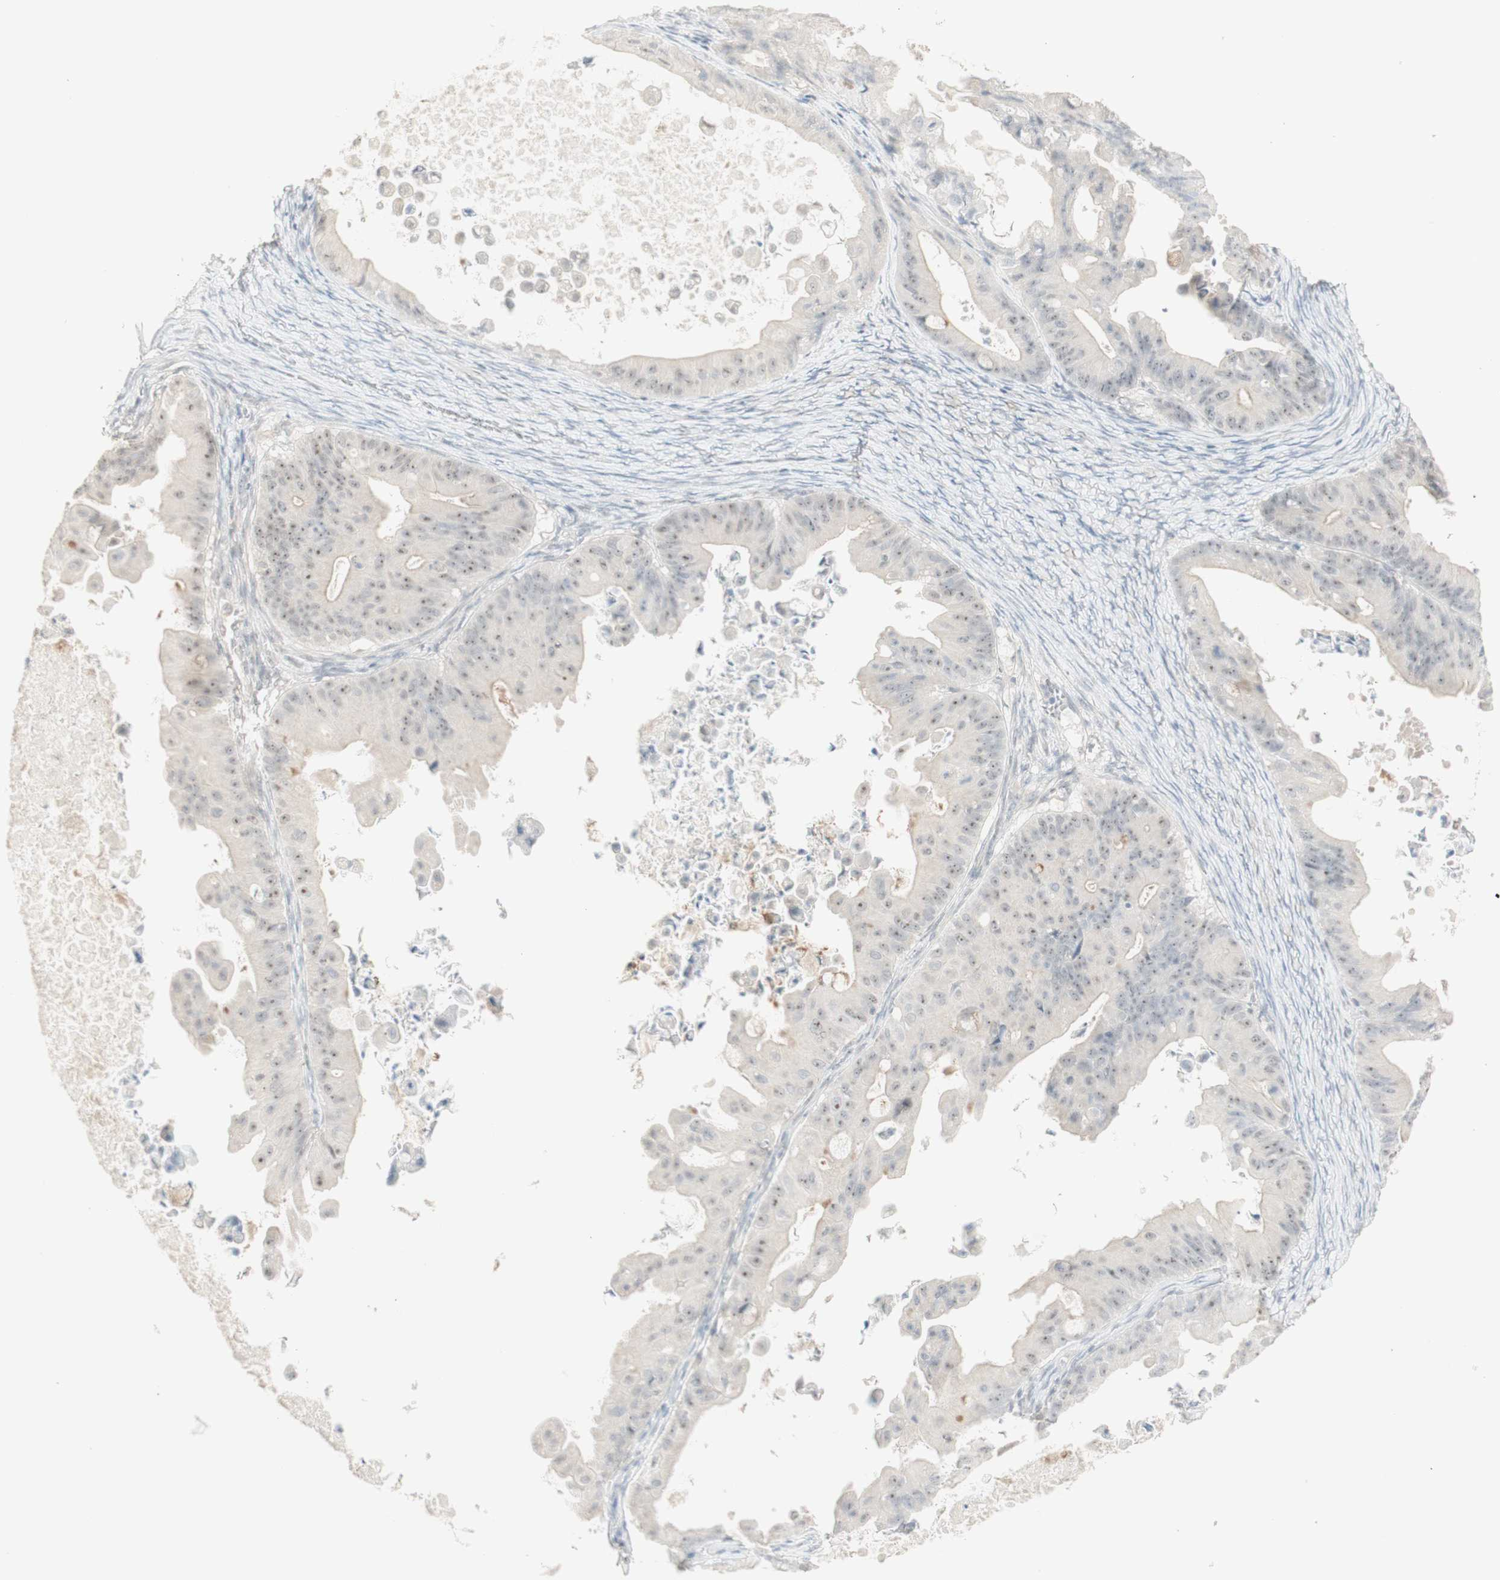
{"staining": {"intensity": "negative", "quantity": "none", "location": "none"}, "tissue": "ovarian cancer", "cell_type": "Tumor cells", "image_type": "cancer", "snomed": [{"axis": "morphology", "description": "Cystadenocarcinoma, mucinous, NOS"}, {"axis": "topography", "description": "Ovary"}], "caption": "Photomicrograph shows no significant protein staining in tumor cells of ovarian mucinous cystadenocarcinoma.", "gene": "PLCD4", "patient": {"sex": "female", "age": 37}}